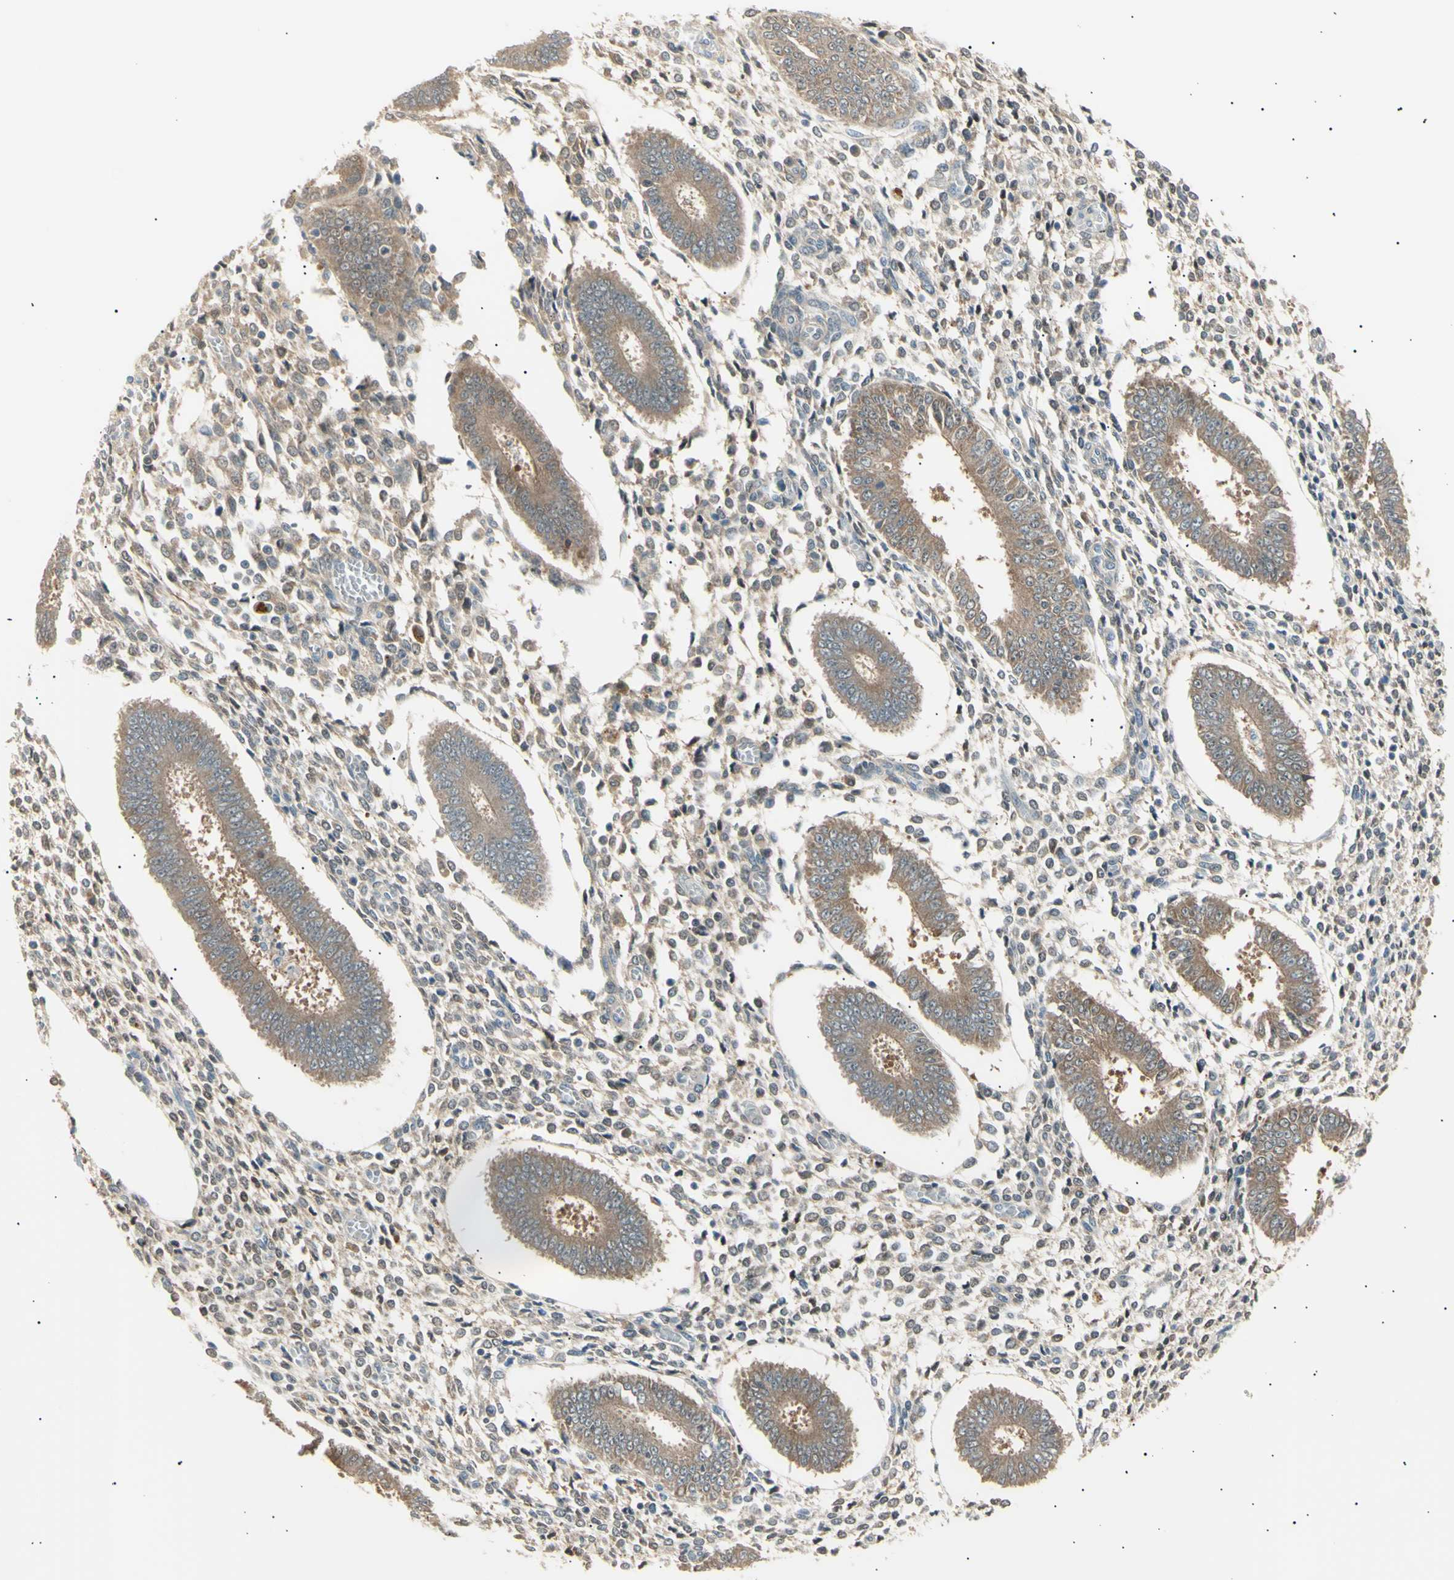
{"staining": {"intensity": "moderate", "quantity": "25%-75%", "location": "cytoplasmic/membranous"}, "tissue": "endometrium", "cell_type": "Cells in endometrial stroma", "image_type": "normal", "snomed": [{"axis": "morphology", "description": "Normal tissue, NOS"}, {"axis": "topography", "description": "Endometrium"}], "caption": "Protein staining of unremarkable endometrium shows moderate cytoplasmic/membranous positivity in about 25%-75% of cells in endometrial stroma. Using DAB (3,3'-diaminobenzidine) (brown) and hematoxylin (blue) stains, captured at high magnification using brightfield microscopy.", "gene": "LHPP", "patient": {"sex": "female", "age": 35}}